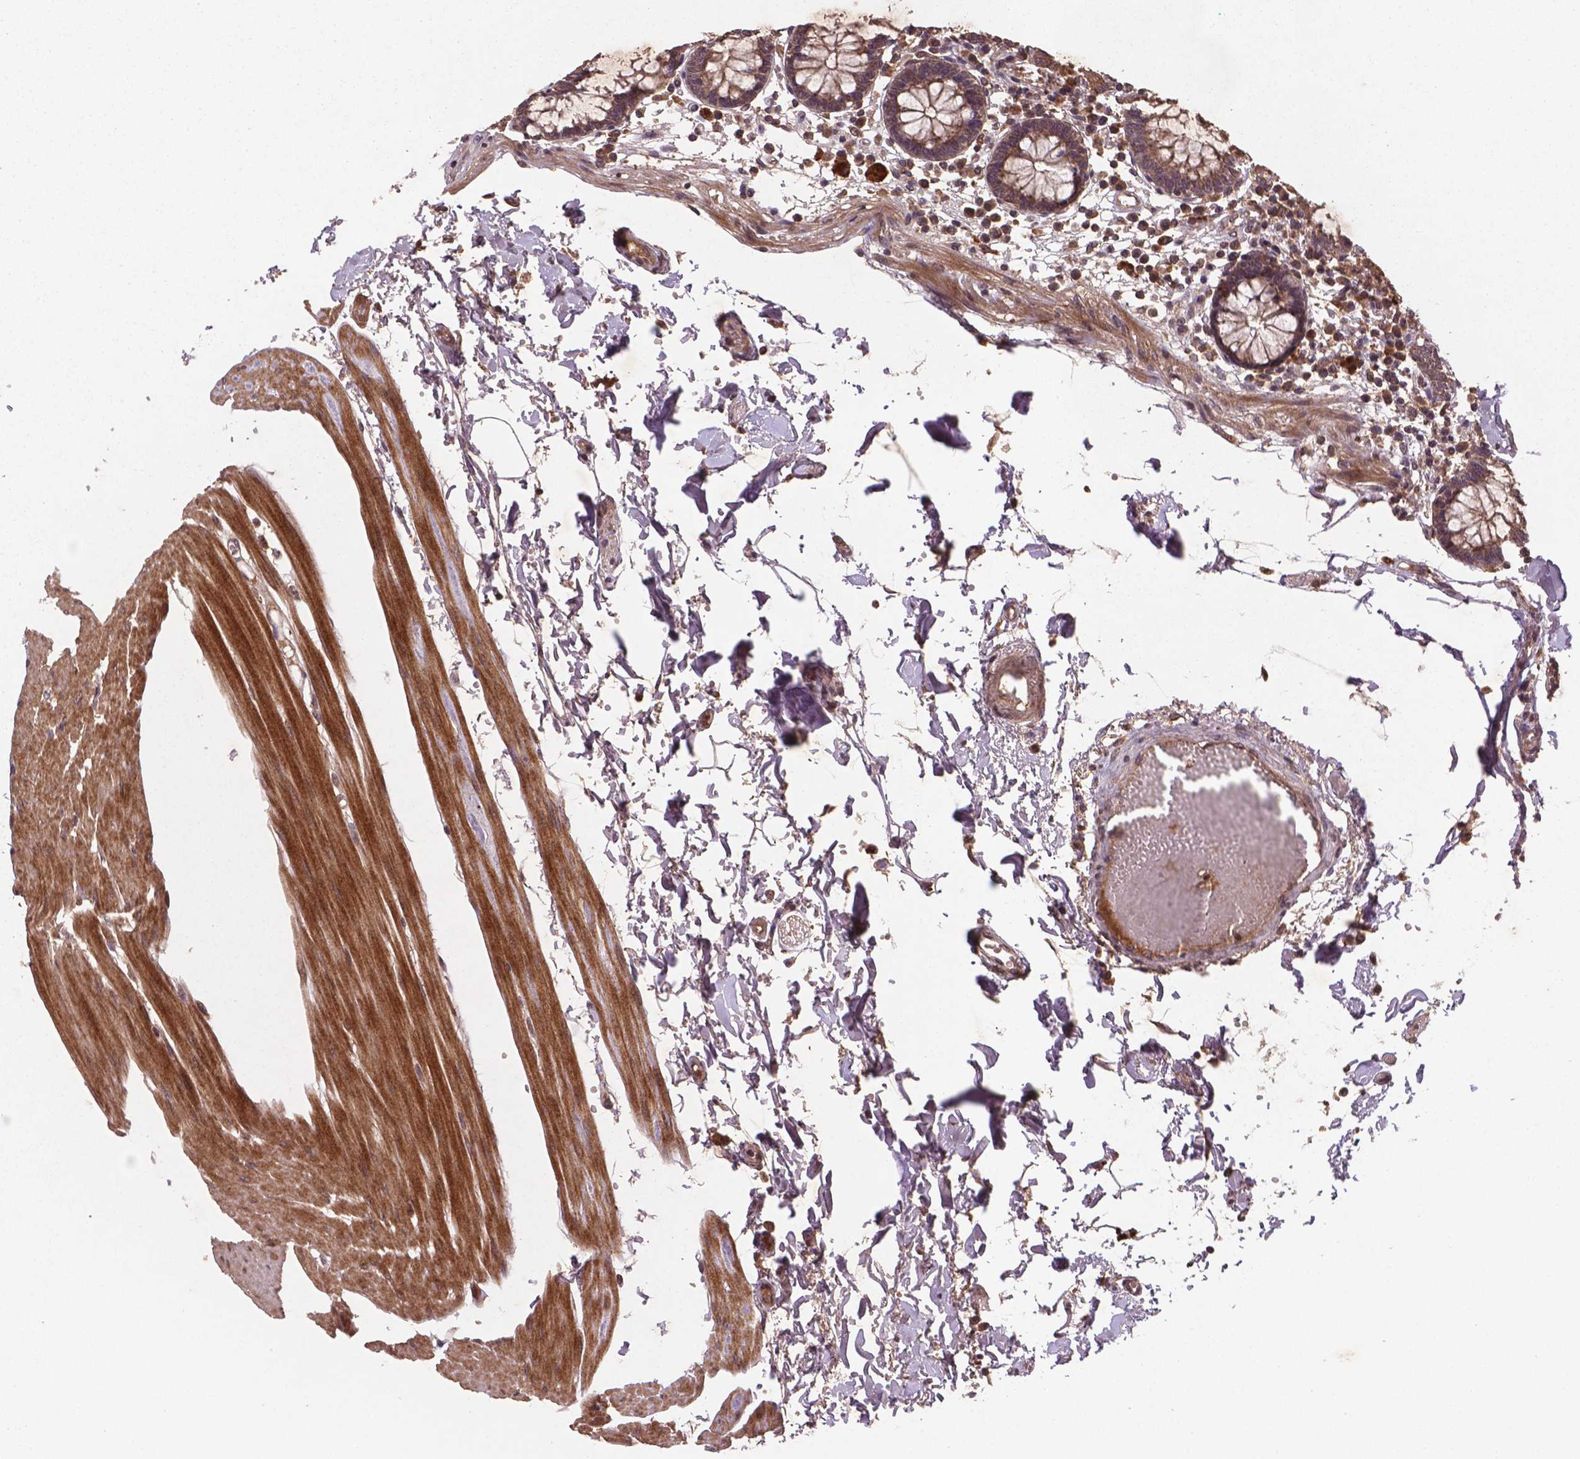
{"staining": {"intensity": "weak", "quantity": ">75%", "location": "cytoplasmic/membranous"}, "tissue": "colon", "cell_type": "Endothelial cells", "image_type": "normal", "snomed": [{"axis": "morphology", "description": "Normal tissue, NOS"}, {"axis": "morphology", "description": "Adenocarcinoma, NOS"}, {"axis": "topography", "description": "Colon"}], "caption": "This image displays normal colon stained with IHC to label a protein in brown. The cytoplasmic/membranous of endothelial cells show weak positivity for the protein. Nuclei are counter-stained blue.", "gene": "NIPAL2", "patient": {"sex": "male", "age": 83}}